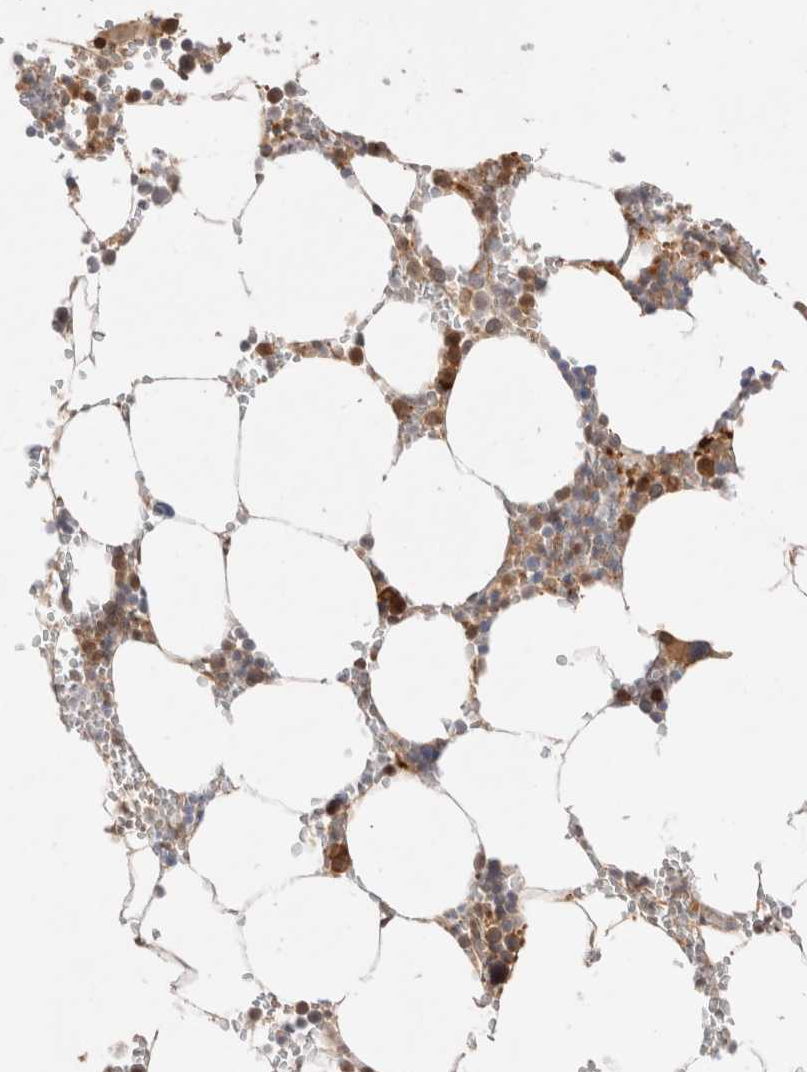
{"staining": {"intensity": "moderate", "quantity": "25%-75%", "location": "cytoplasmic/membranous"}, "tissue": "bone marrow", "cell_type": "Hematopoietic cells", "image_type": "normal", "snomed": [{"axis": "morphology", "description": "Normal tissue, NOS"}, {"axis": "topography", "description": "Bone marrow"}], "caption": "Moderate cytoplasmic/membranous expression is present in approximately 25%-75% of hematopoietic cells in normal bone marrow.", "gene": "STARD10", "patient": {"sex": "male", "age": 70}}